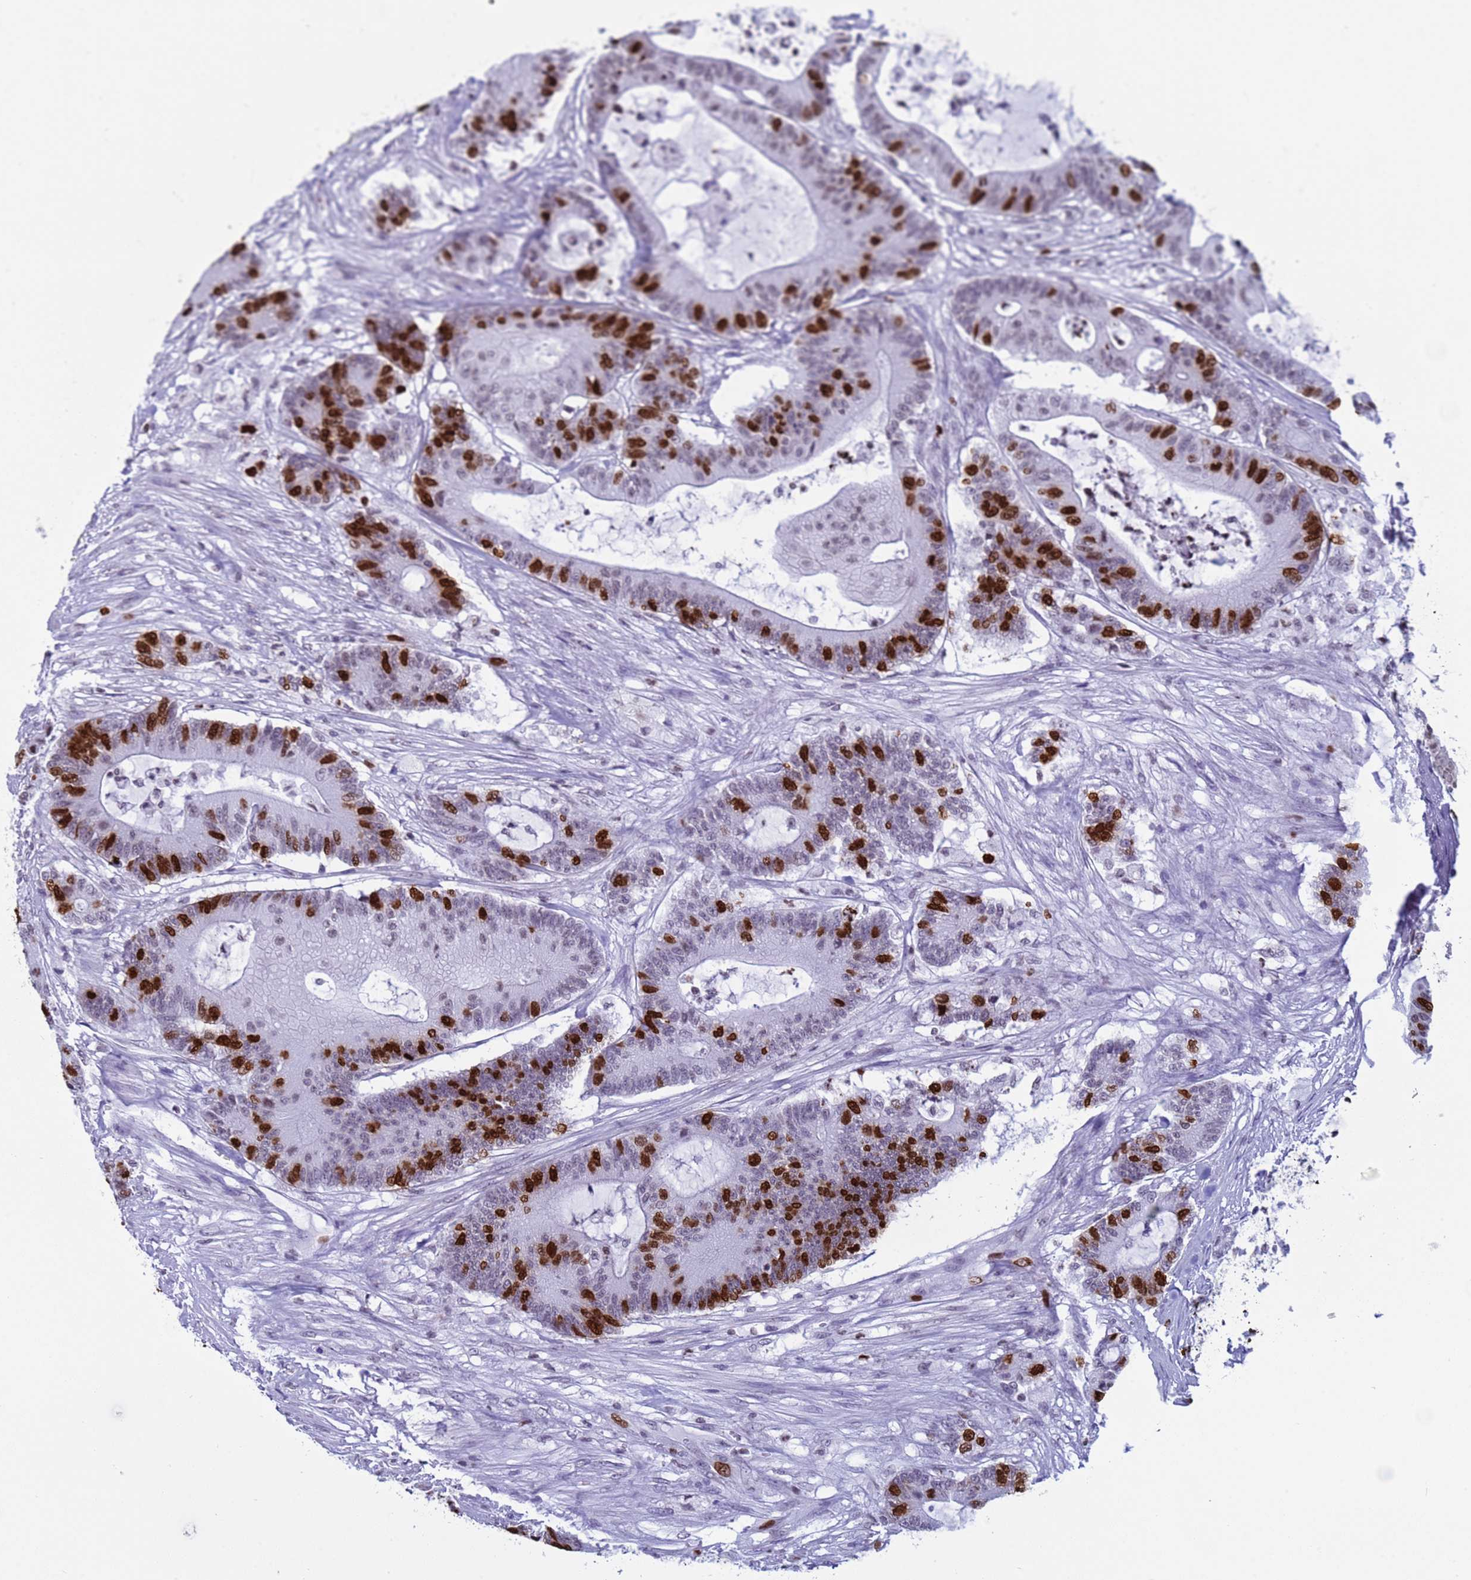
{"staining": {"intensity": "strong", "quantity": "25%-75%", "location": "nuclear"}, "tissue": "colorectal cancer", "cell_type": "Tumor cells", "image_type": "cancer", "snomed": [{"axis": "morphology", "description": "Adenocarcinoma, NOS"}, {"axis": "topography", "description": "Colon"}], "caption": "This image shows immunohistochemistry staining of human colorectal cancer (adenocarcinoma), with high strong nuclear expression in about 25%-75% of tumor cells.", "gene": "H4C8", "patient": {"sex": "female", "age": 84}}